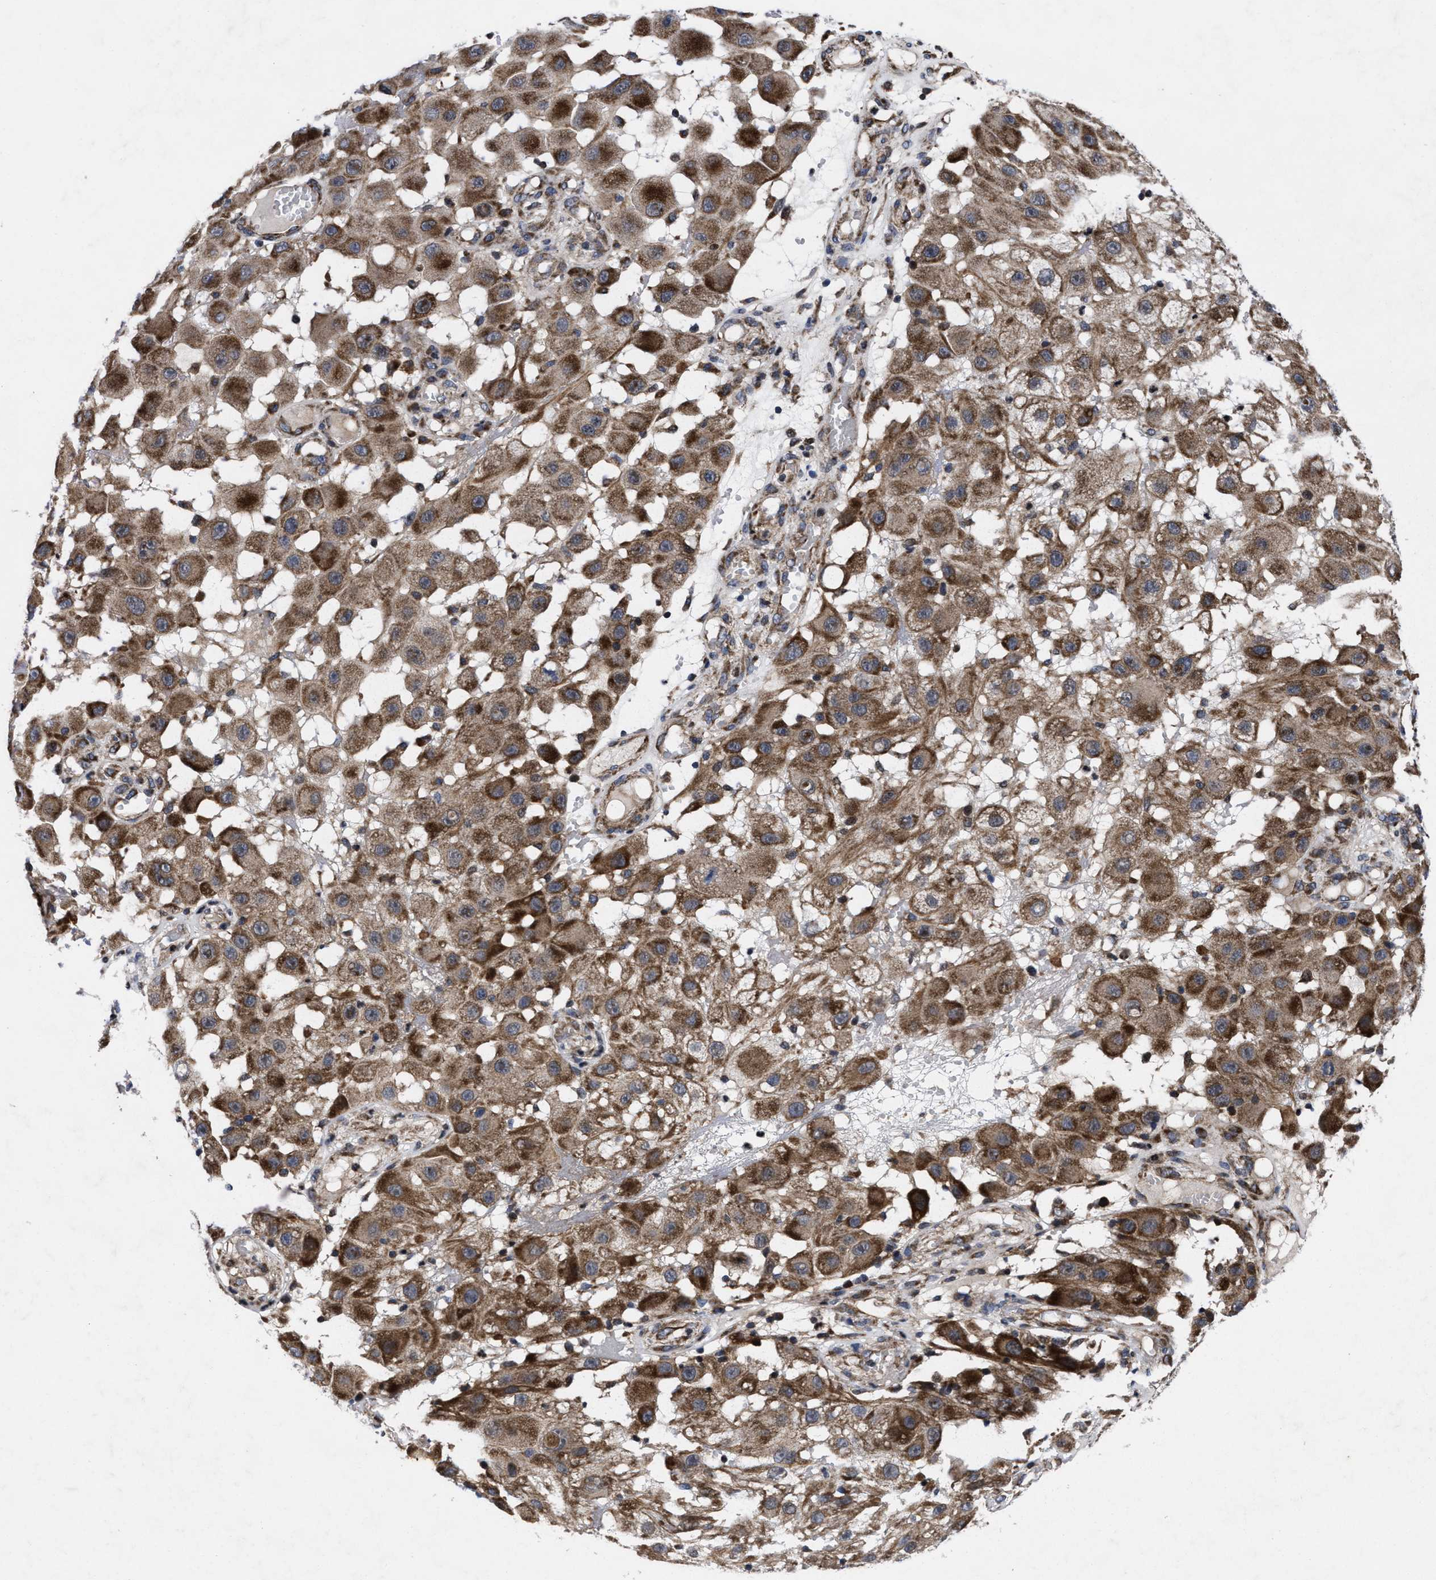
{"staining": {"intensity": "moderate", "quantity": ">75%", "location": "cytoplasmic/membranous"}, "tissue": "melanoma", "cell_type": "Tumor cells", "image_type": "cancer", "snomed": [{"axis": "morphology", "description": "Malignant melanoma, NOS"}, {"axis": "topography", "description": "Skin"}], "caption": "Malignant melanoma stained for a protein (brown) shows moderate cytoplasmic/membranous positive staining in approximately >75% of tumor cells.", "gene": "MRPL50", "patient": {"sex": "female", "age": 81}}